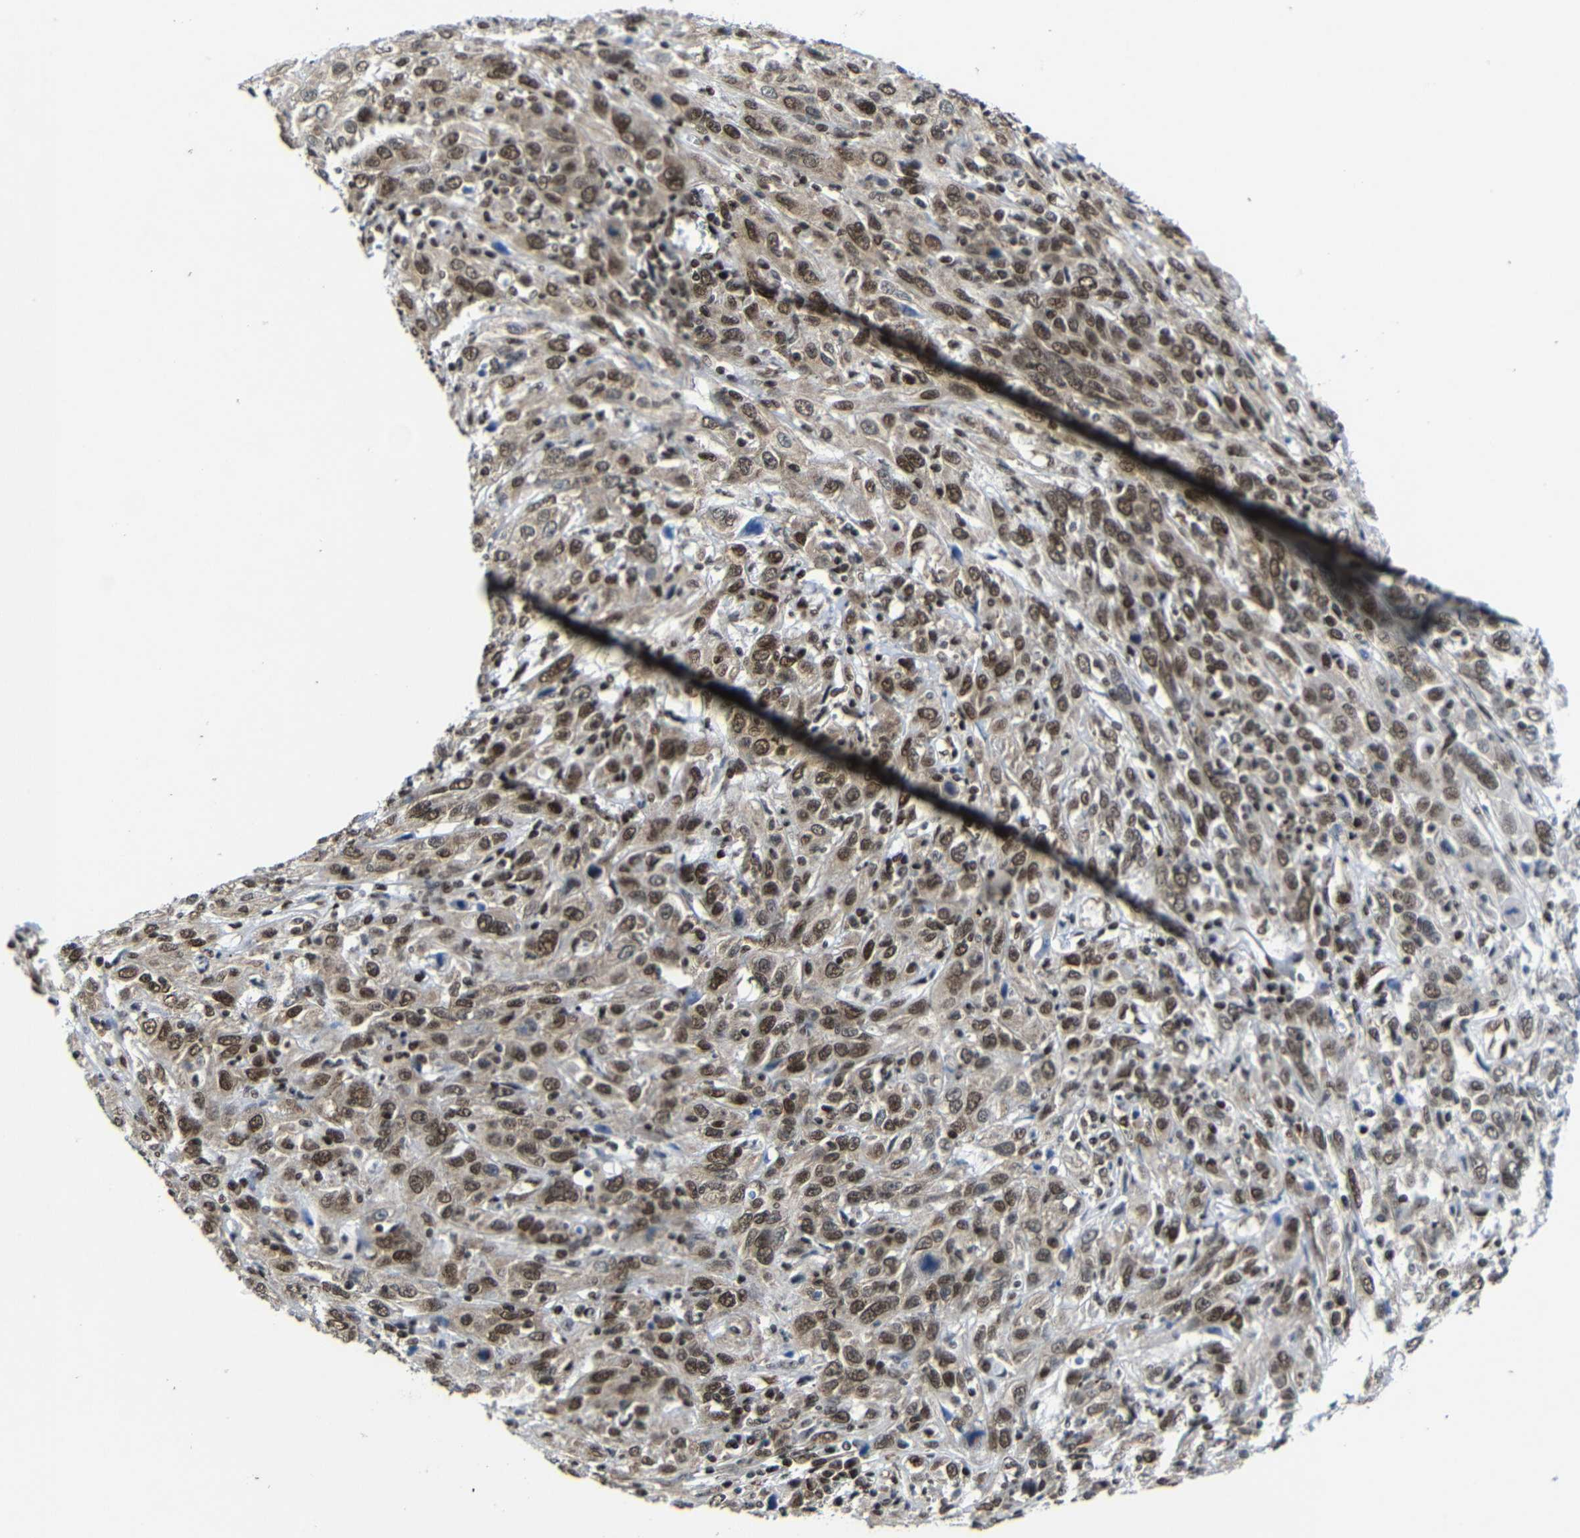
{"staining": {"intensity": "strong", "quantity": ">75%", "location": "nuclear"}, "tissue": "cervical cancer", "cell_type": "Tumor cells", "image_type": "cancer", "snomed": [{"axis": "morphology", "description": "Squamous cell carcinoma, NOS"}, {"axis": "topography", "description": "Cervix"}], "caption": "Cervical cancer tissue exhibits strong nuclear staining in about >75% of tumor cells, visualized by immunohistochemistry.", "gene": "PTBP1", "patient": {"sex": "female", "age": 46}}